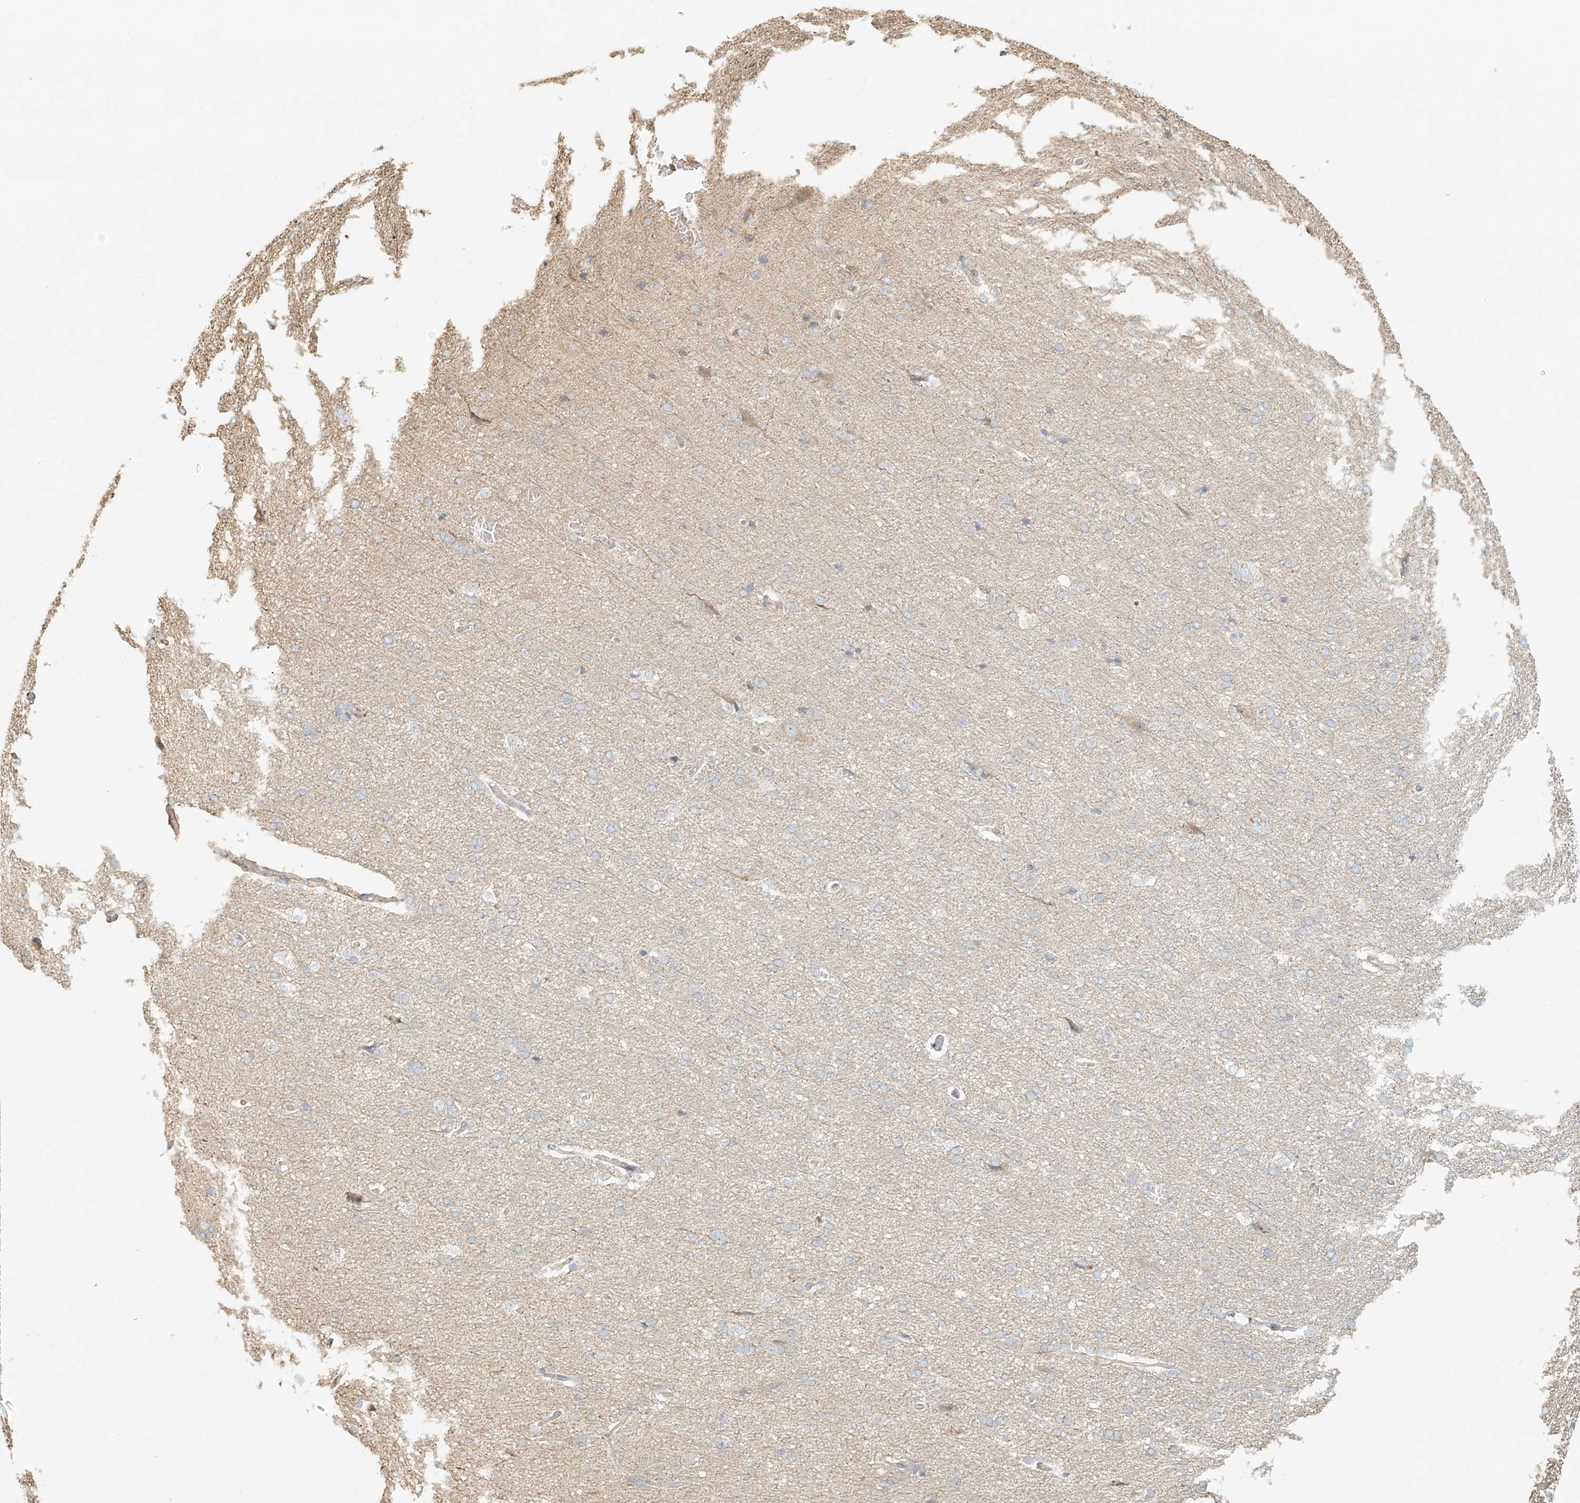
{"staining": {"intensity": "negative", "quantity": "none", "location": "none"}, "tissue": "cerebral cortex", "cell_type": "Endothelial cells", "image_type": "normal", "snomed": [{"axis": "morphology", "description": "Normal tissue, NOS"}, {"axis": "topography", "description": "Cerebral cortex"}], "caption": "A photomicrograph of cerebral cortex stained for a protein demonstrates no brown staining in endothelial cells.", "gene": "UPK1B", "patient": {"sex": "male", "age": 62}}